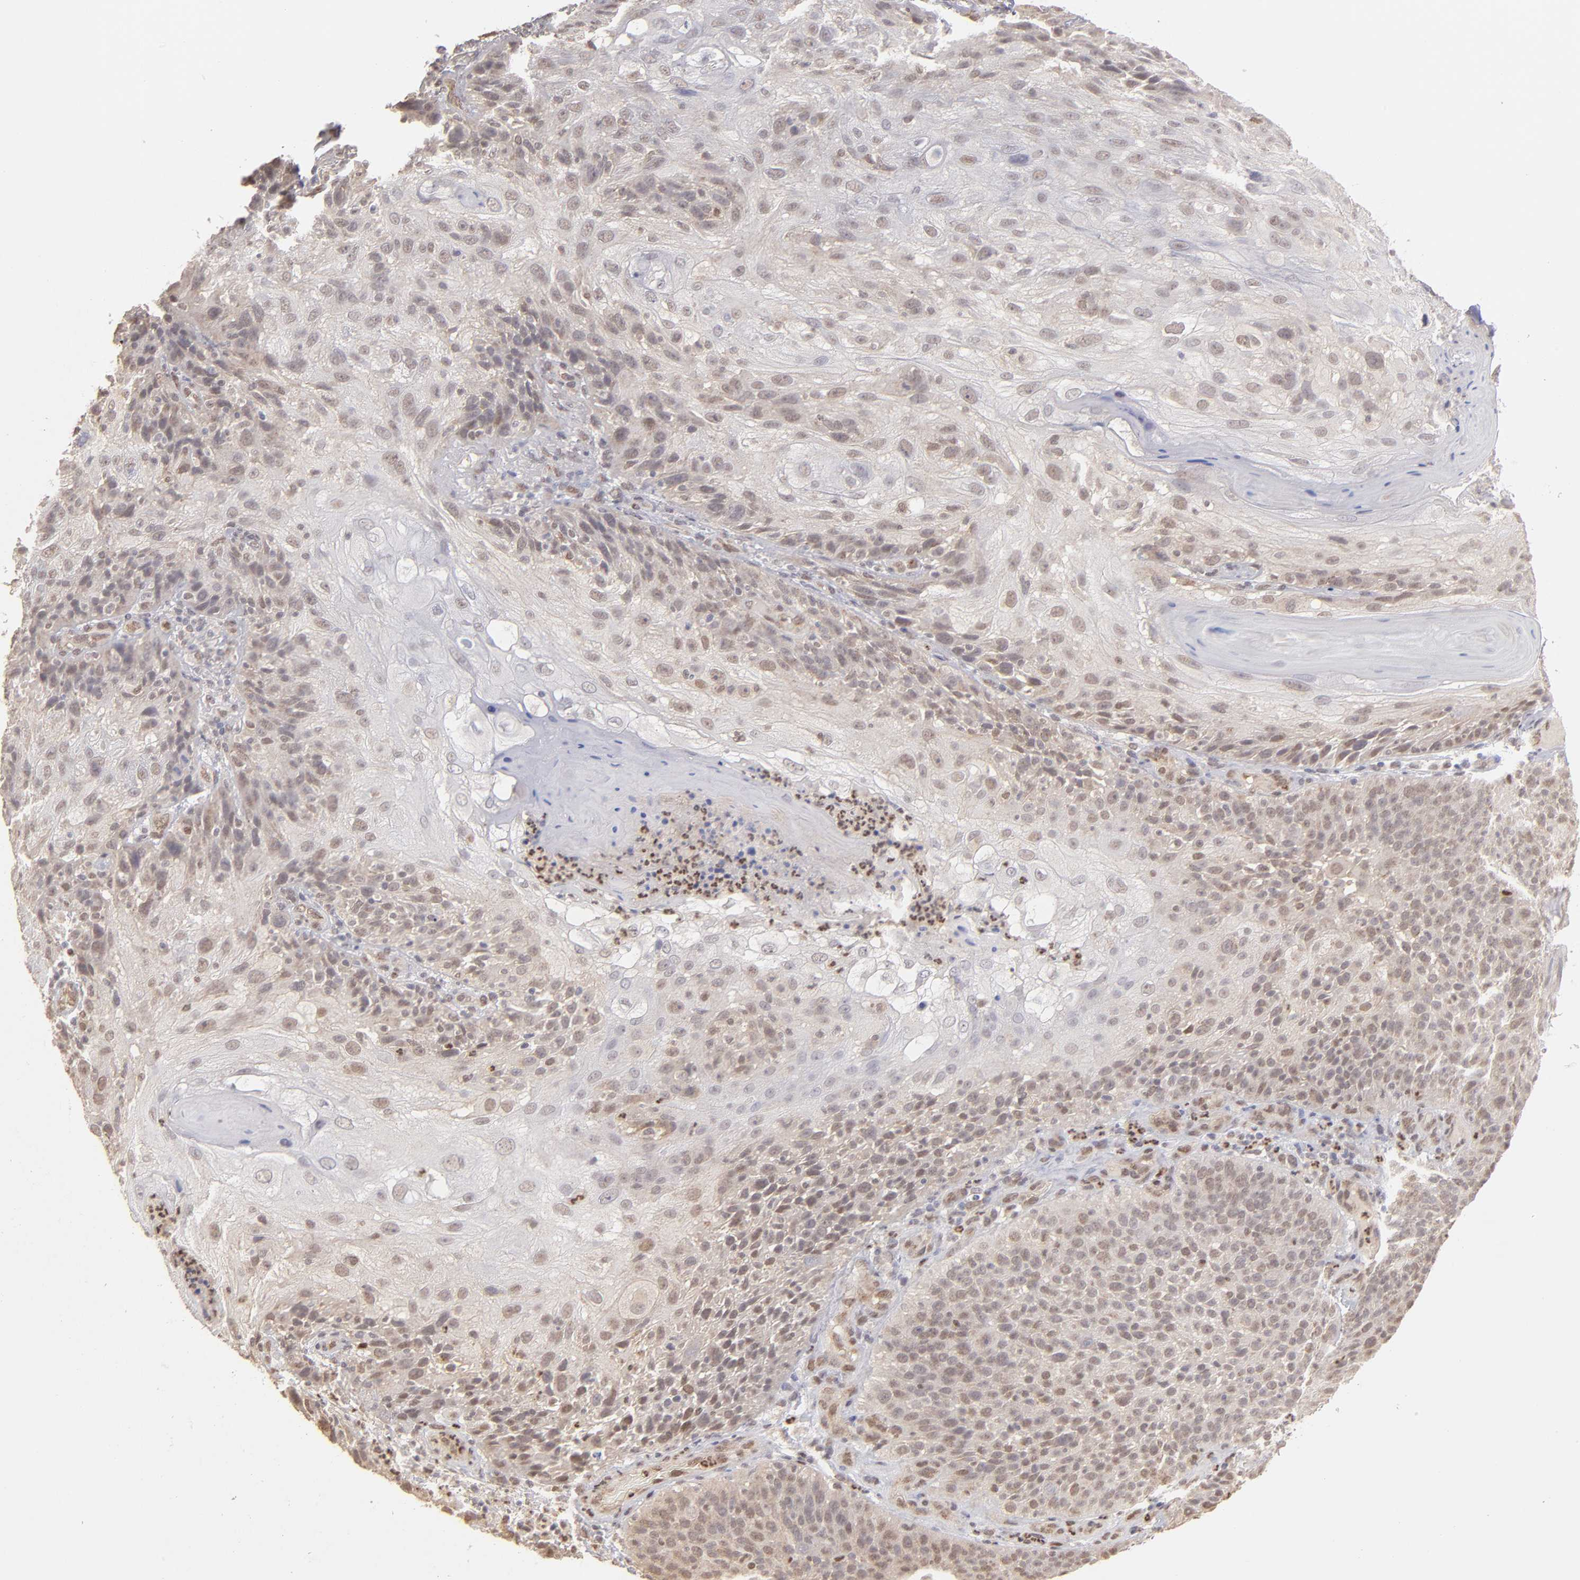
{"staining": {"intensity": "weak", "quantity": "25%-75%", "location": "cytoplasmic/membranous,nuclear"}, "tissue": "skin cancer", "cell_type": "Tumor cells", "image_type": "cancer", "snomed": [{"axis": "morphology", "description": "Normal tissue, NOS"}, {"axis": "morphology", "description": "Squamous cell carcinoma, NOS"}, {"axis": "topography", "description": "Skin"}], "caption": "Protein staining exhibits weak cytoplasmic/membranous and nuclear positivity in about 25%-75% of tumor cells in skin squamous cell carcinoma. The protein of interest is stained brown, and the nuclei are stained in blue (DAB IHC with brightfield microscopy, high magnification).", "gene": "NFE2", "patient": {"sex": "female", "age": 83}}